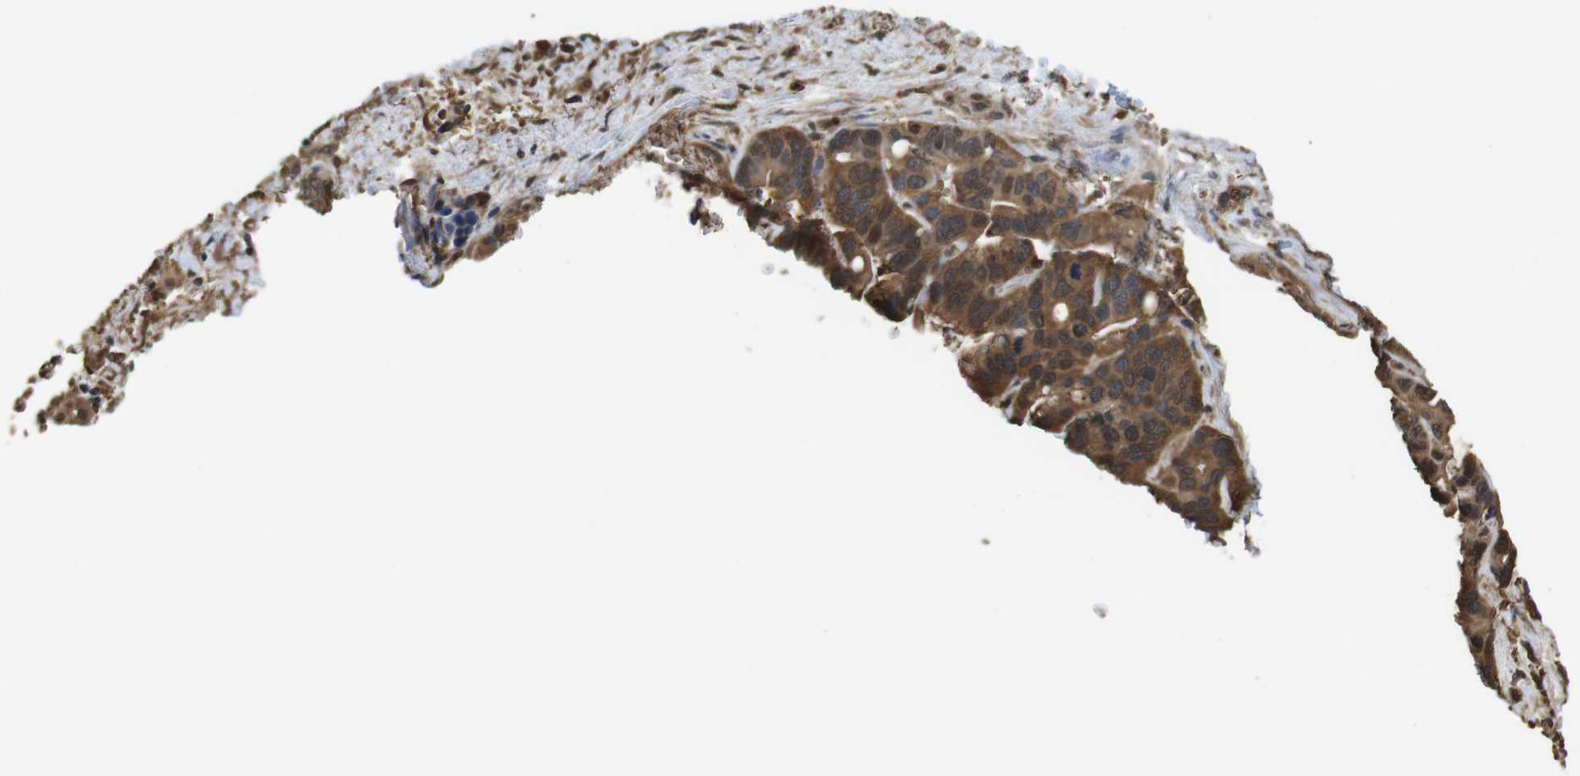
{"staining": {"intensity": "moderate", "quantity": ">75%", "location": "cytoplasmic/membranous,nuclear"}, "tissue": "liver cancer", "cell_type": "Tumor cells", "image_type": "cancer", "snomed": [{"axis": "morphology", "description": "Cholangiocarcinoma"}, {"axis": "topography", "description": "Liver"}], "caption": "Liver cholangiocarcinoma tissue displays moderate cytoplasmic/membranous and nuclear staining in approximately >75% of tumor cells, visualized by immunohistochemistry.", "gene": "LDHA", "patient": {"sex": "female", "age": 65}}